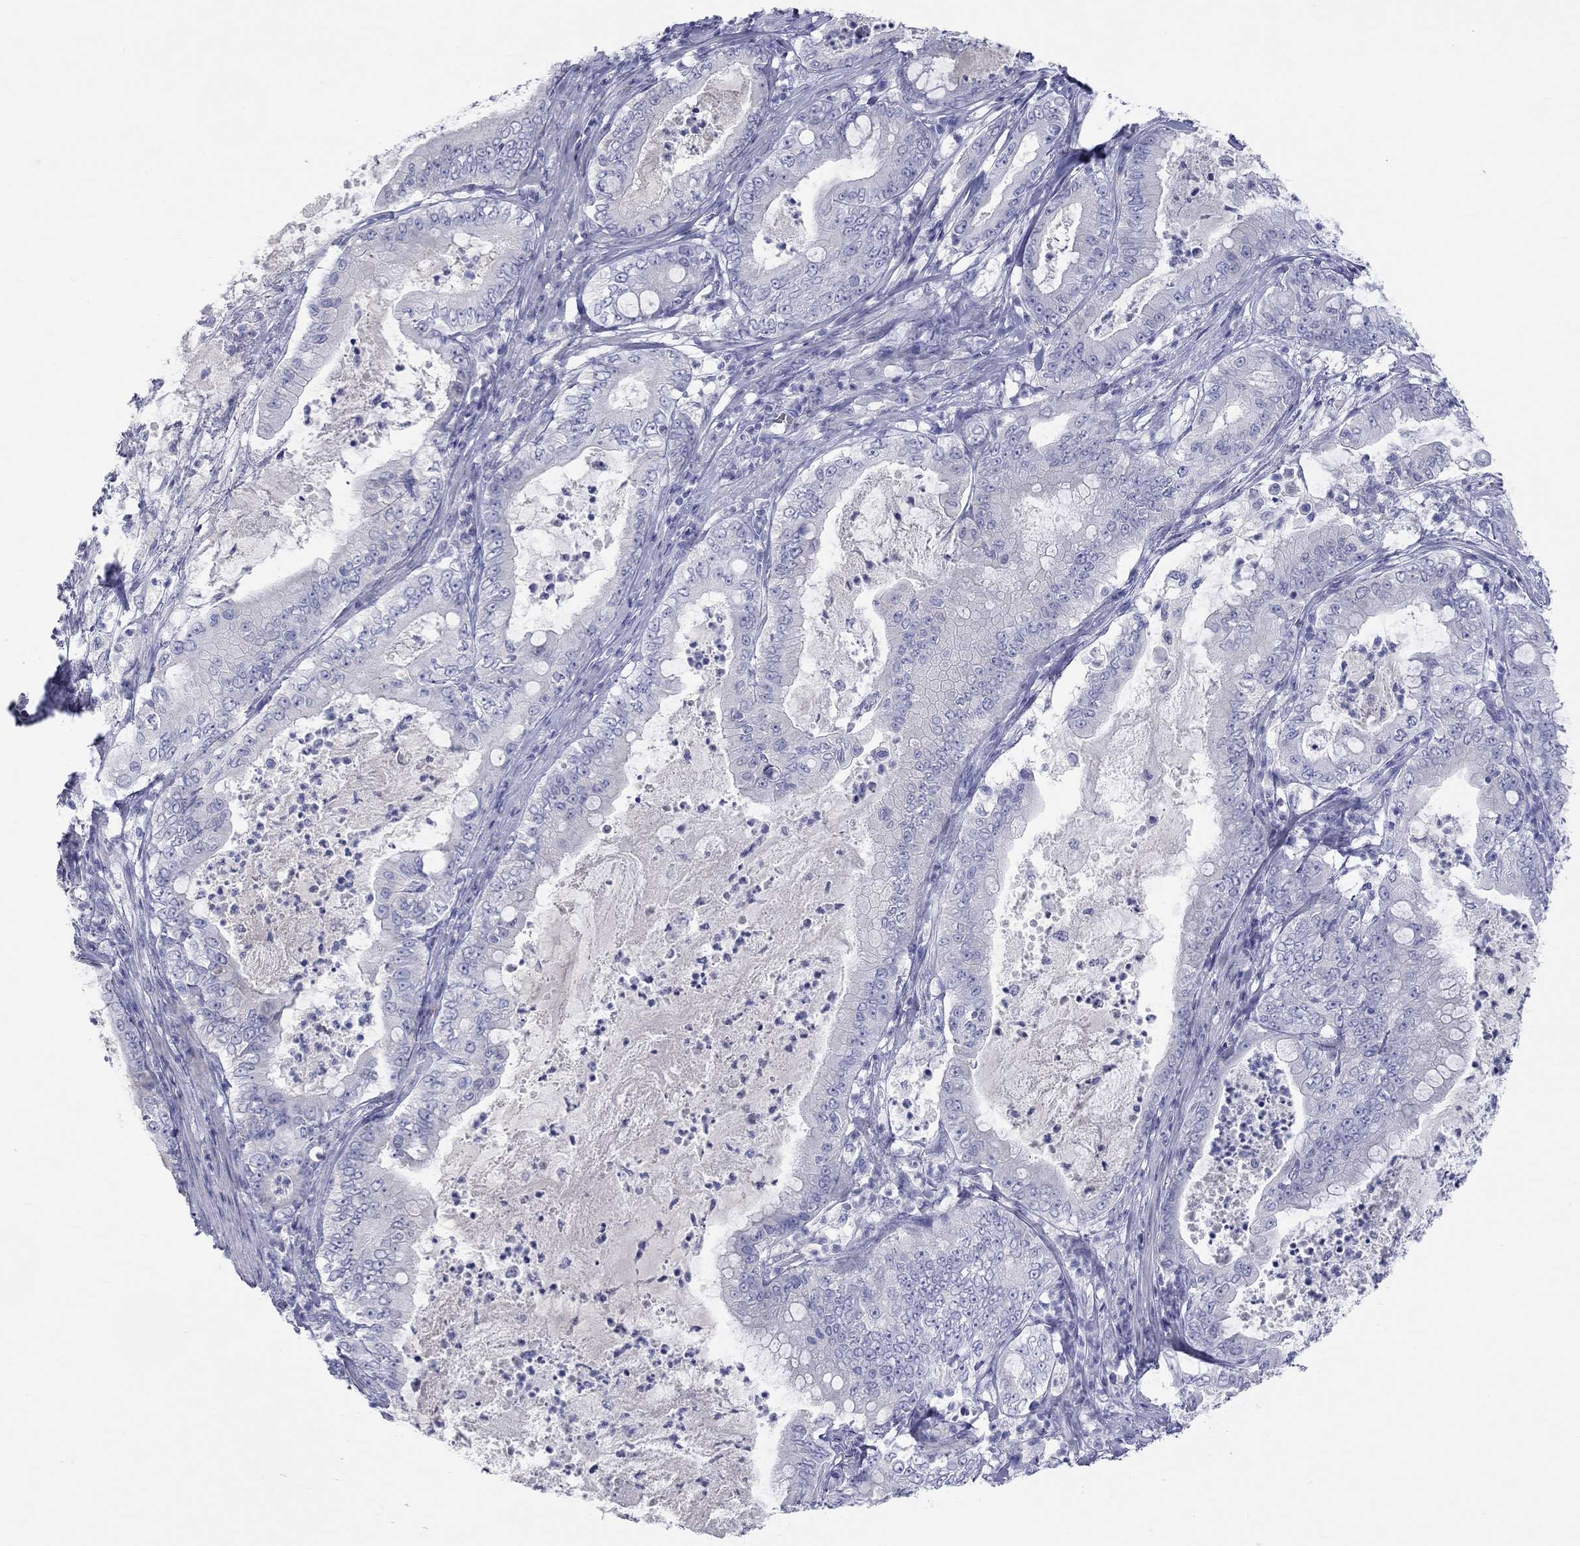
{"staining": {"intensity": "negative", "quantity": "none", "location": "none"}, "tissue": "pancreatic cancer", "cell_type": "Tumor cells", "image_type": "cancer", "snomed": [{"axis": "morphology", "description": "Adenocarcinoma, NOS"}, {"axis": "topography", "description": "Pancreas"}], "caption": "This is an immunohistochemistry (IHC) micrograph of pancreatic cancer. There is no expression in tumor cells.", "gene": "PCDHGC5", "patient": {"sex": "male", "age": 71}}